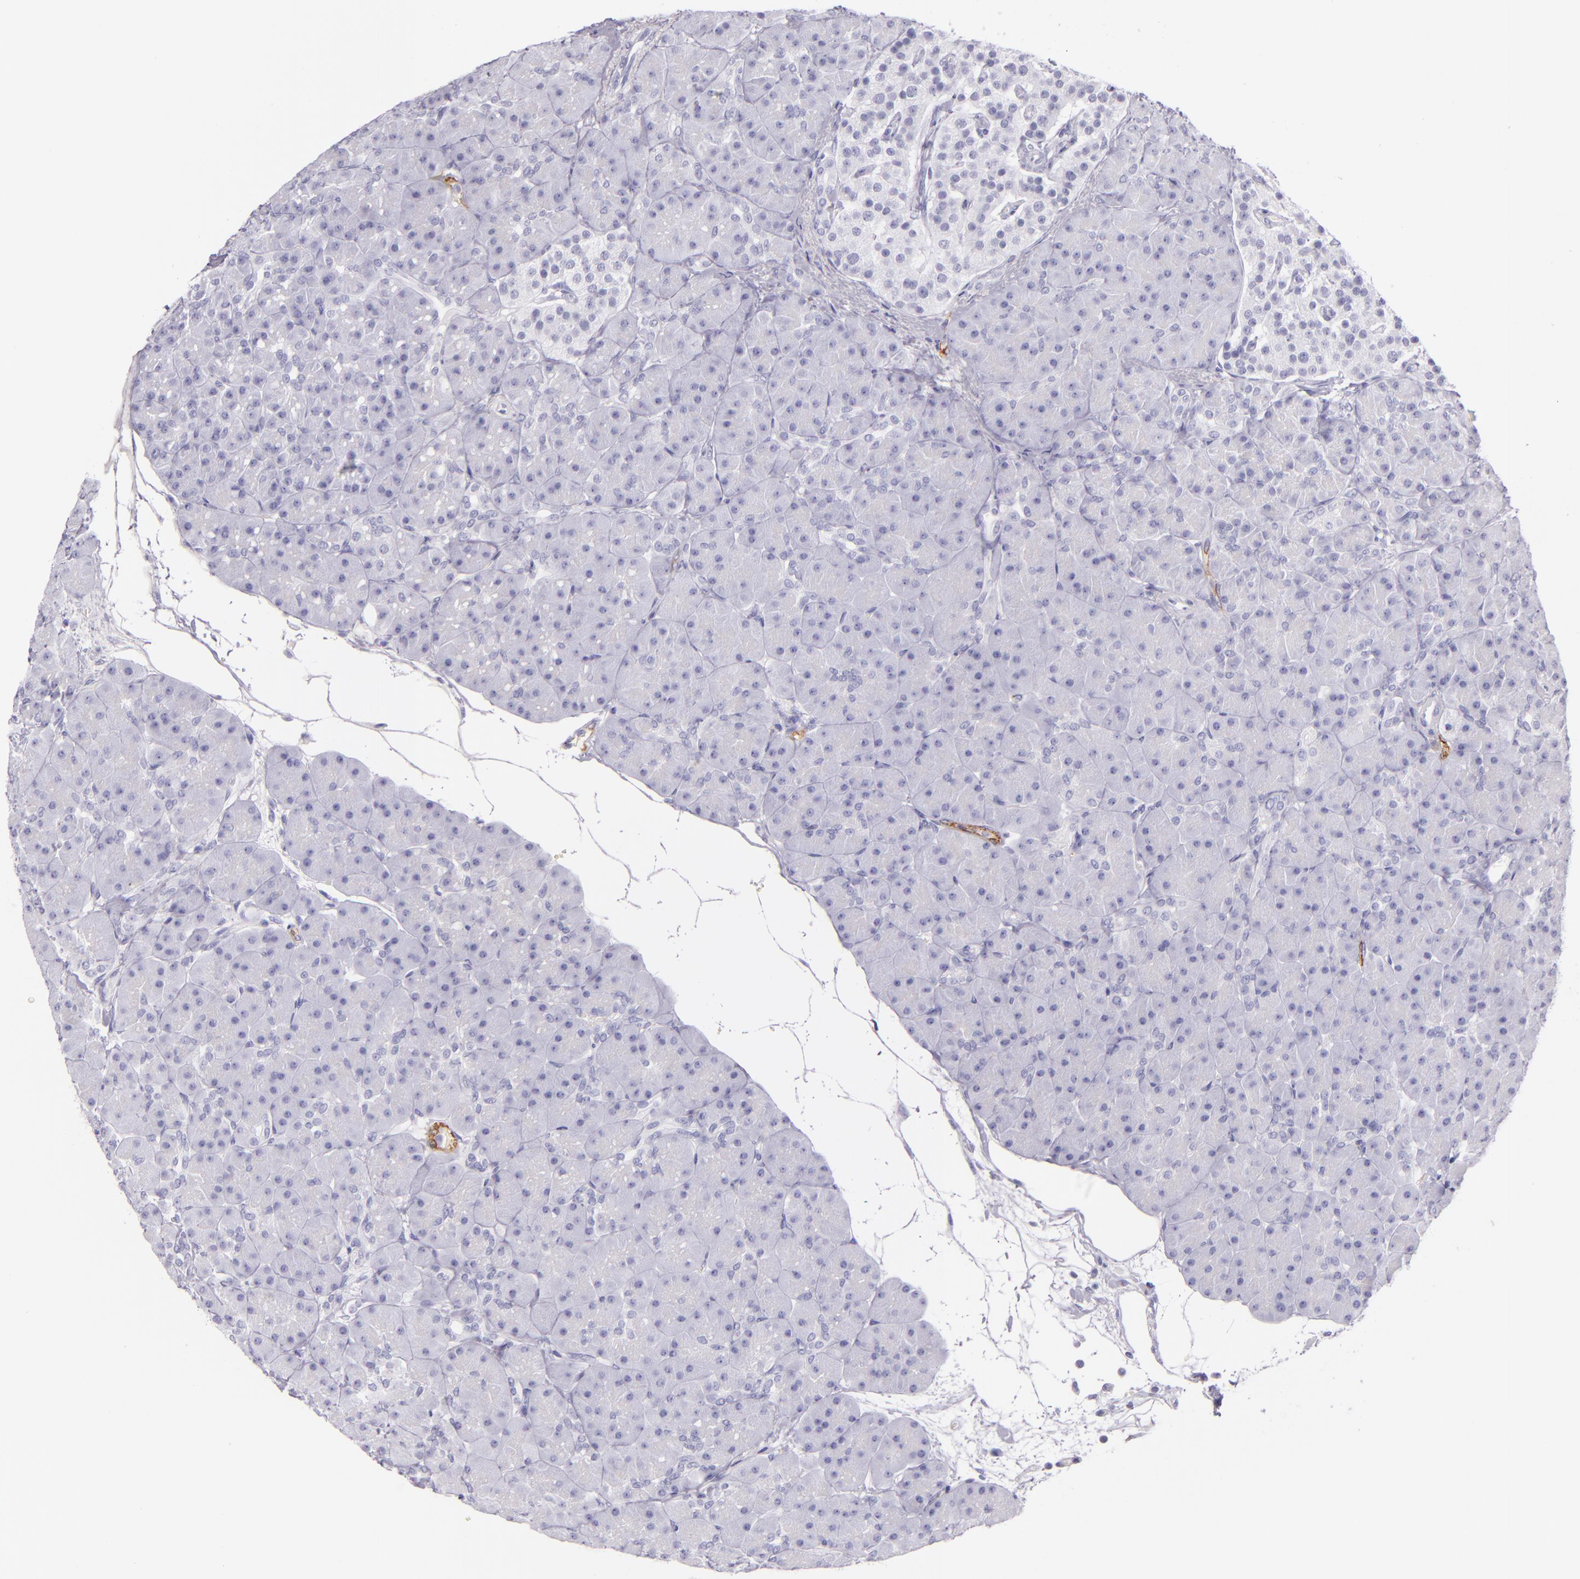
{"staining": {"intensity": "negative", "quantity": "none", "location": "none"}, "tissue": "pancreas", "cell_type": "Exocrine glandular cells", "image_type": "normal", "snomed": [{"axis": "morphology", "description": "Normal tissue, NOS"}, {"axis": "topography", "description": "Pancreas"}], "caption": "DAB immunohistochemical staining of unremarkable human pancreas shows no significant positivity in exocrine glandular cells. Nuclei are stained in blue.", "gene": "SELP", "patient": {"sex": "male", "age": 66}}